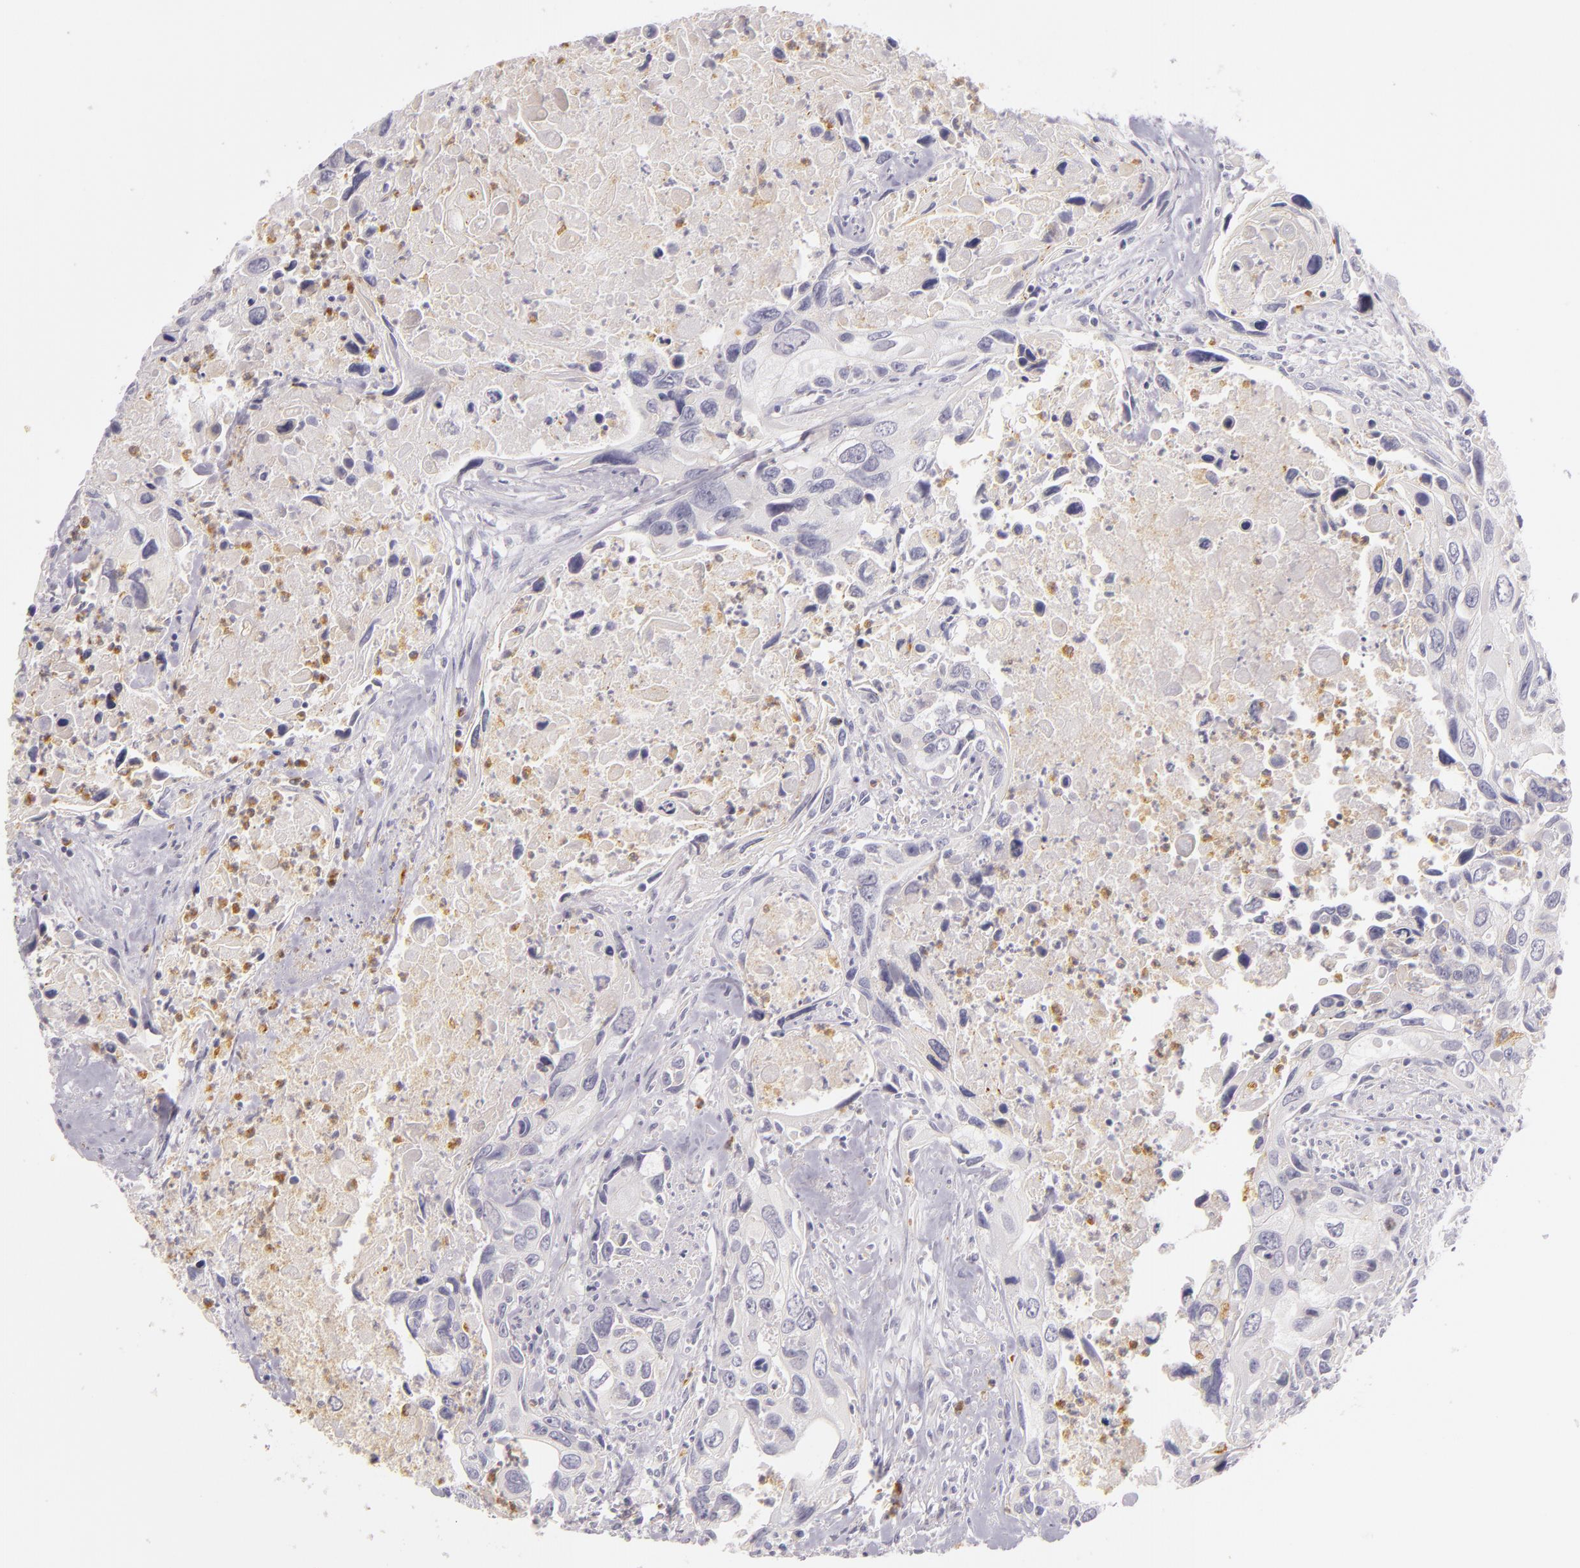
{"staining": {"intensity": "negative", "quantity": "none", "location": "none"}, "tissue": "urothelial cancer", "cell_type": "Tumor cells", "image_type": "cancer", "snomed": [{"axis": "morphology", "description": "Urothelial carcinoma, High grade"}, {"axis": "topography", "description": "Urinary bladder"}], "caption": "This photomicrograph is of urothelial cancer stained with immunohistochemistry (IHC) to label a protein in brown with the nuclei are counter-stained blue. There is no positivity in tumor cells.", "gene": "FAM181A", "patient": {"sex": "male", "age": 71}}